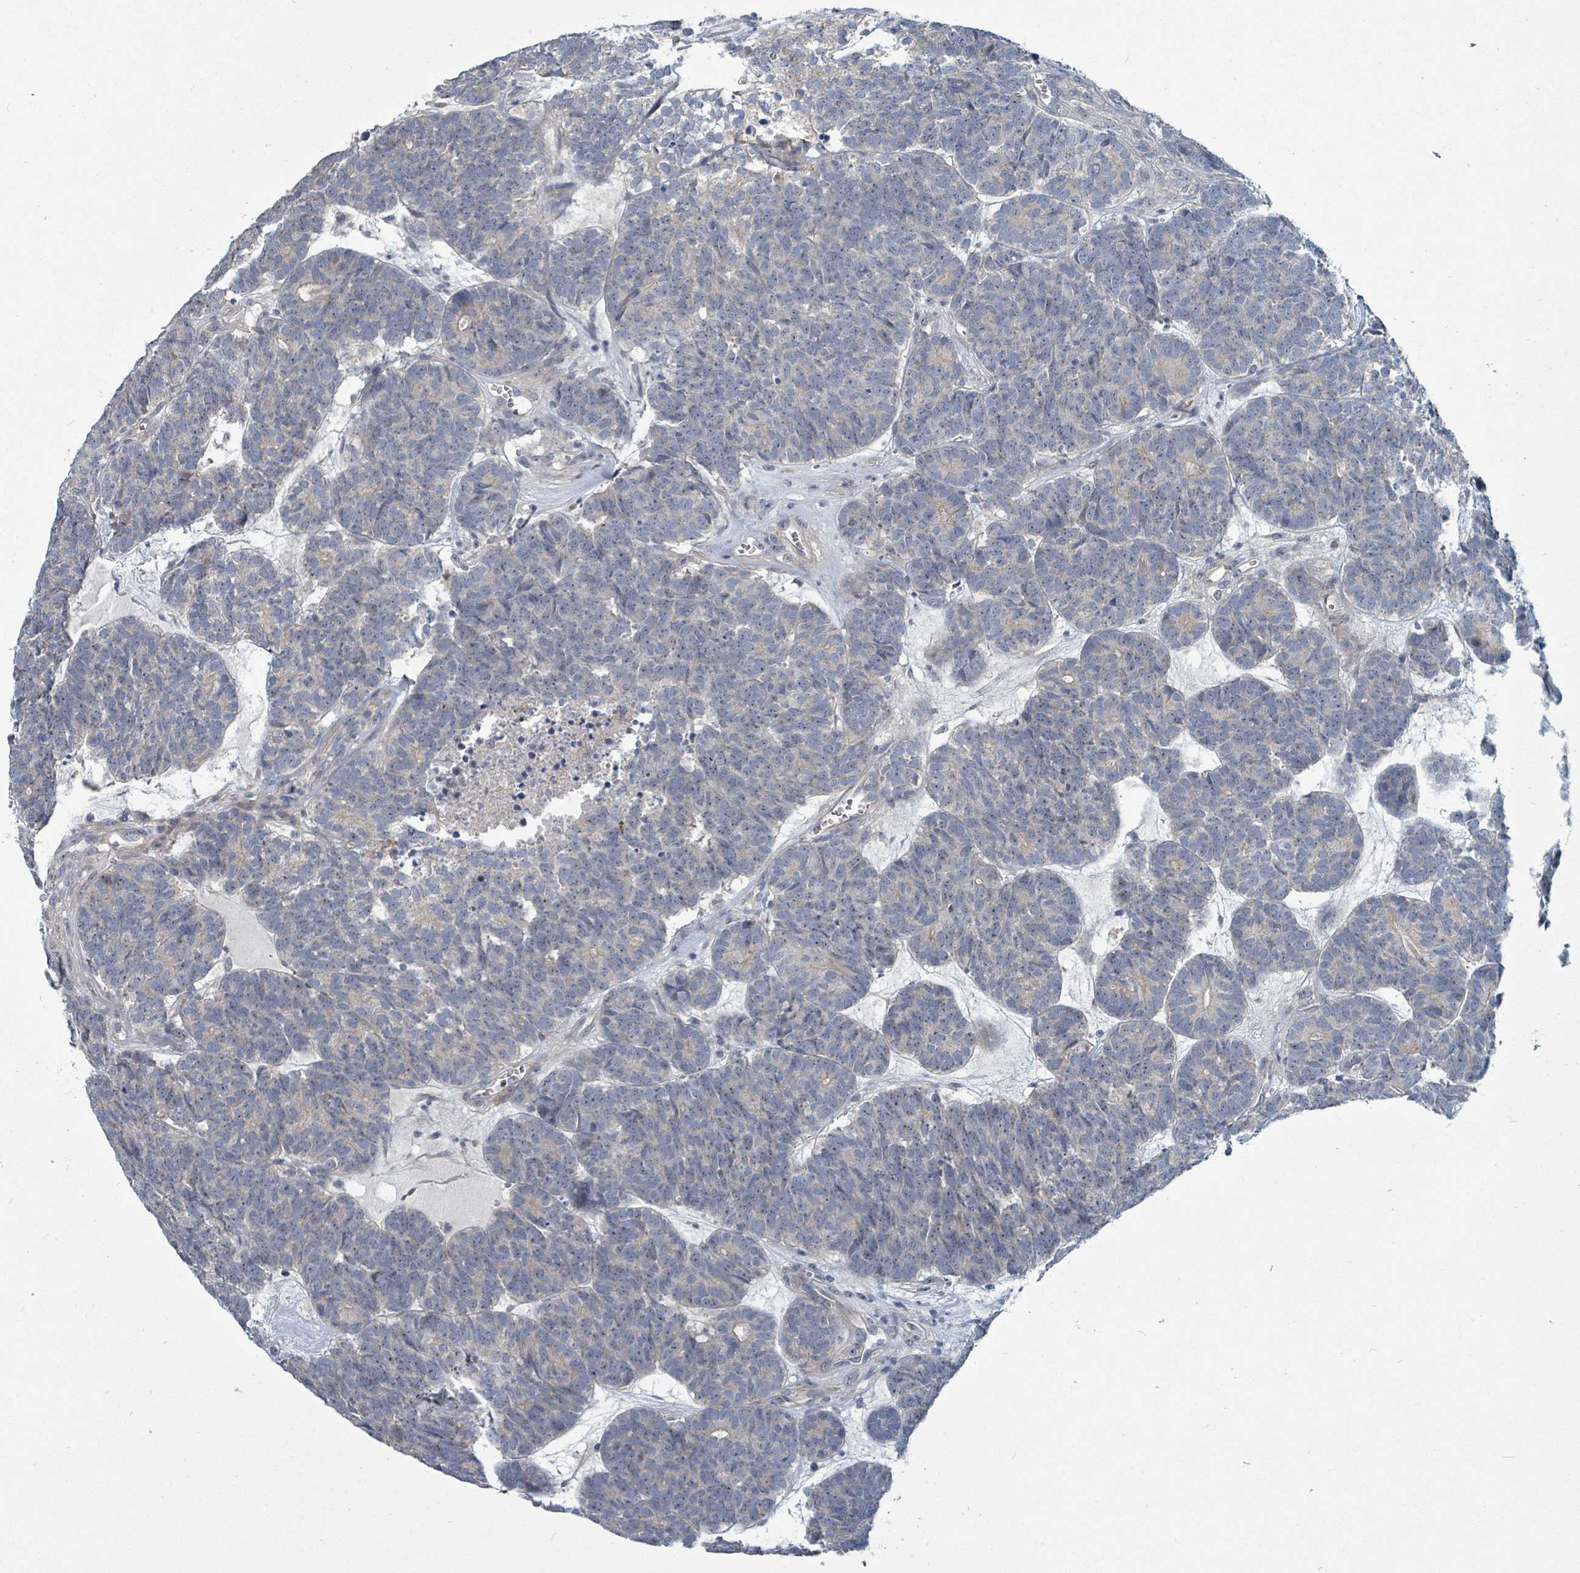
{"staining": {"intensity": "weak", "quantity": "<25%", "location": "nuclear"}, "tissue": "head and neck cancer", "cell_type": "Tumor cells", "image_type": "cancer", "snomed": [{"axis": "morphology", "description": "Adenocarcinoma, NOS"}, {"axis": "topography", "description": "Head-Neck"}], "caption": "Immunohistochemistry (IHC) image of neoplastic tissue: human adenocarcinoma (head and neck) stained with DAB (3,3'-diaminobenzidine) shows no significant protein staining in tumor cells.", "gene": "TRDMT1", "patient": {"sex": "female", "age": 81}}